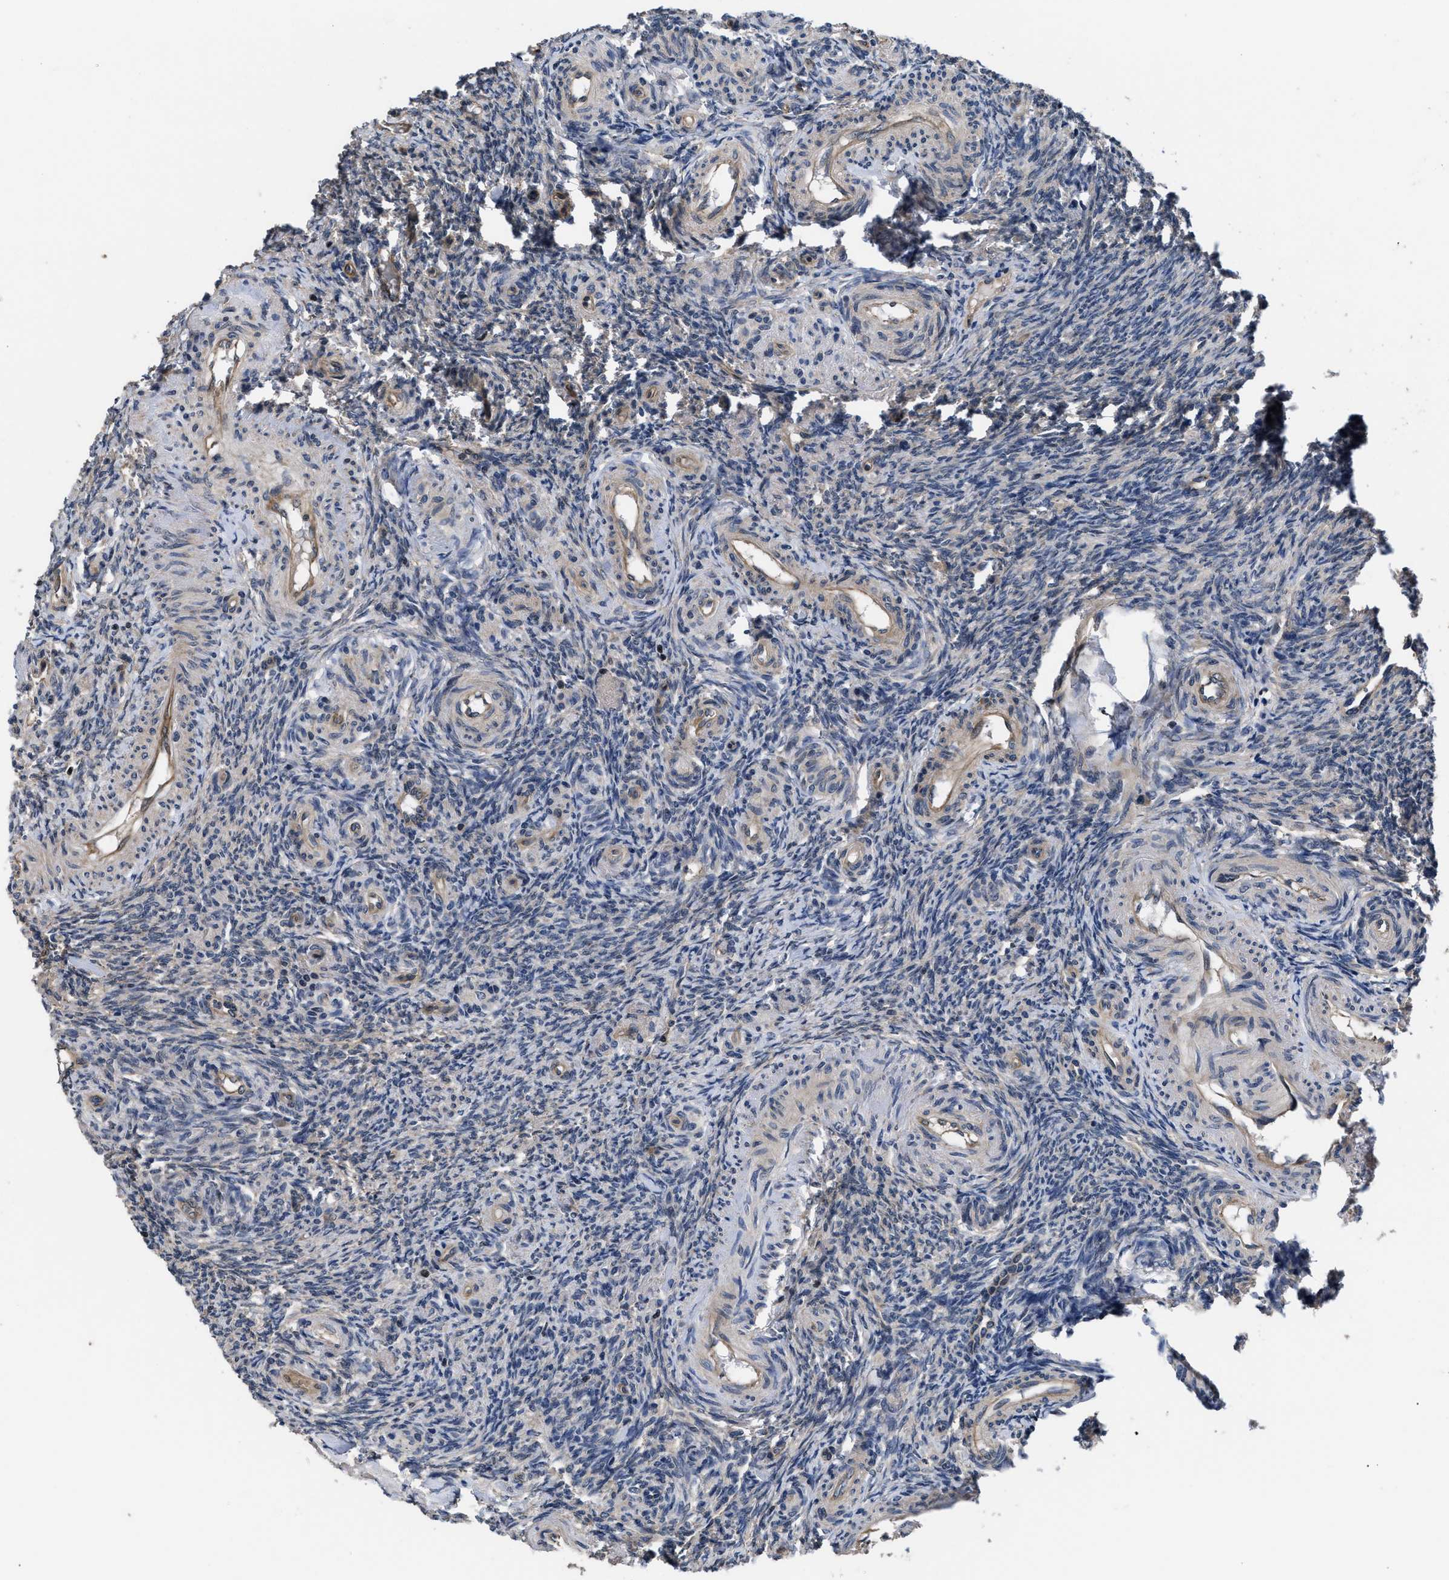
{"staining": {"intensity": "moderate", "quantity": "25%-75%", "location": "cytoplasmic/membranous"}, "tissue": "ovary", "cell_type": "Ovarian stroma cells", "image_type": "normal", "snomed": [{"axis": "morphology", "description": "Normal tissue, NOS"}, {"axis": "topography", "description": "Ovary"}], "caption": "IHC of normal human ovary shows medium levels of moderate cytoplasmic/membranous positivity in approximately 25%-75% of ovarian stroma cells. The staining was performed using DAB, with brown indicating positive protein expression. Nuclei are stained blue with hematoxylin.", "gene": "DNAJC14", "patient": {"sex": "female", "age": 41}}